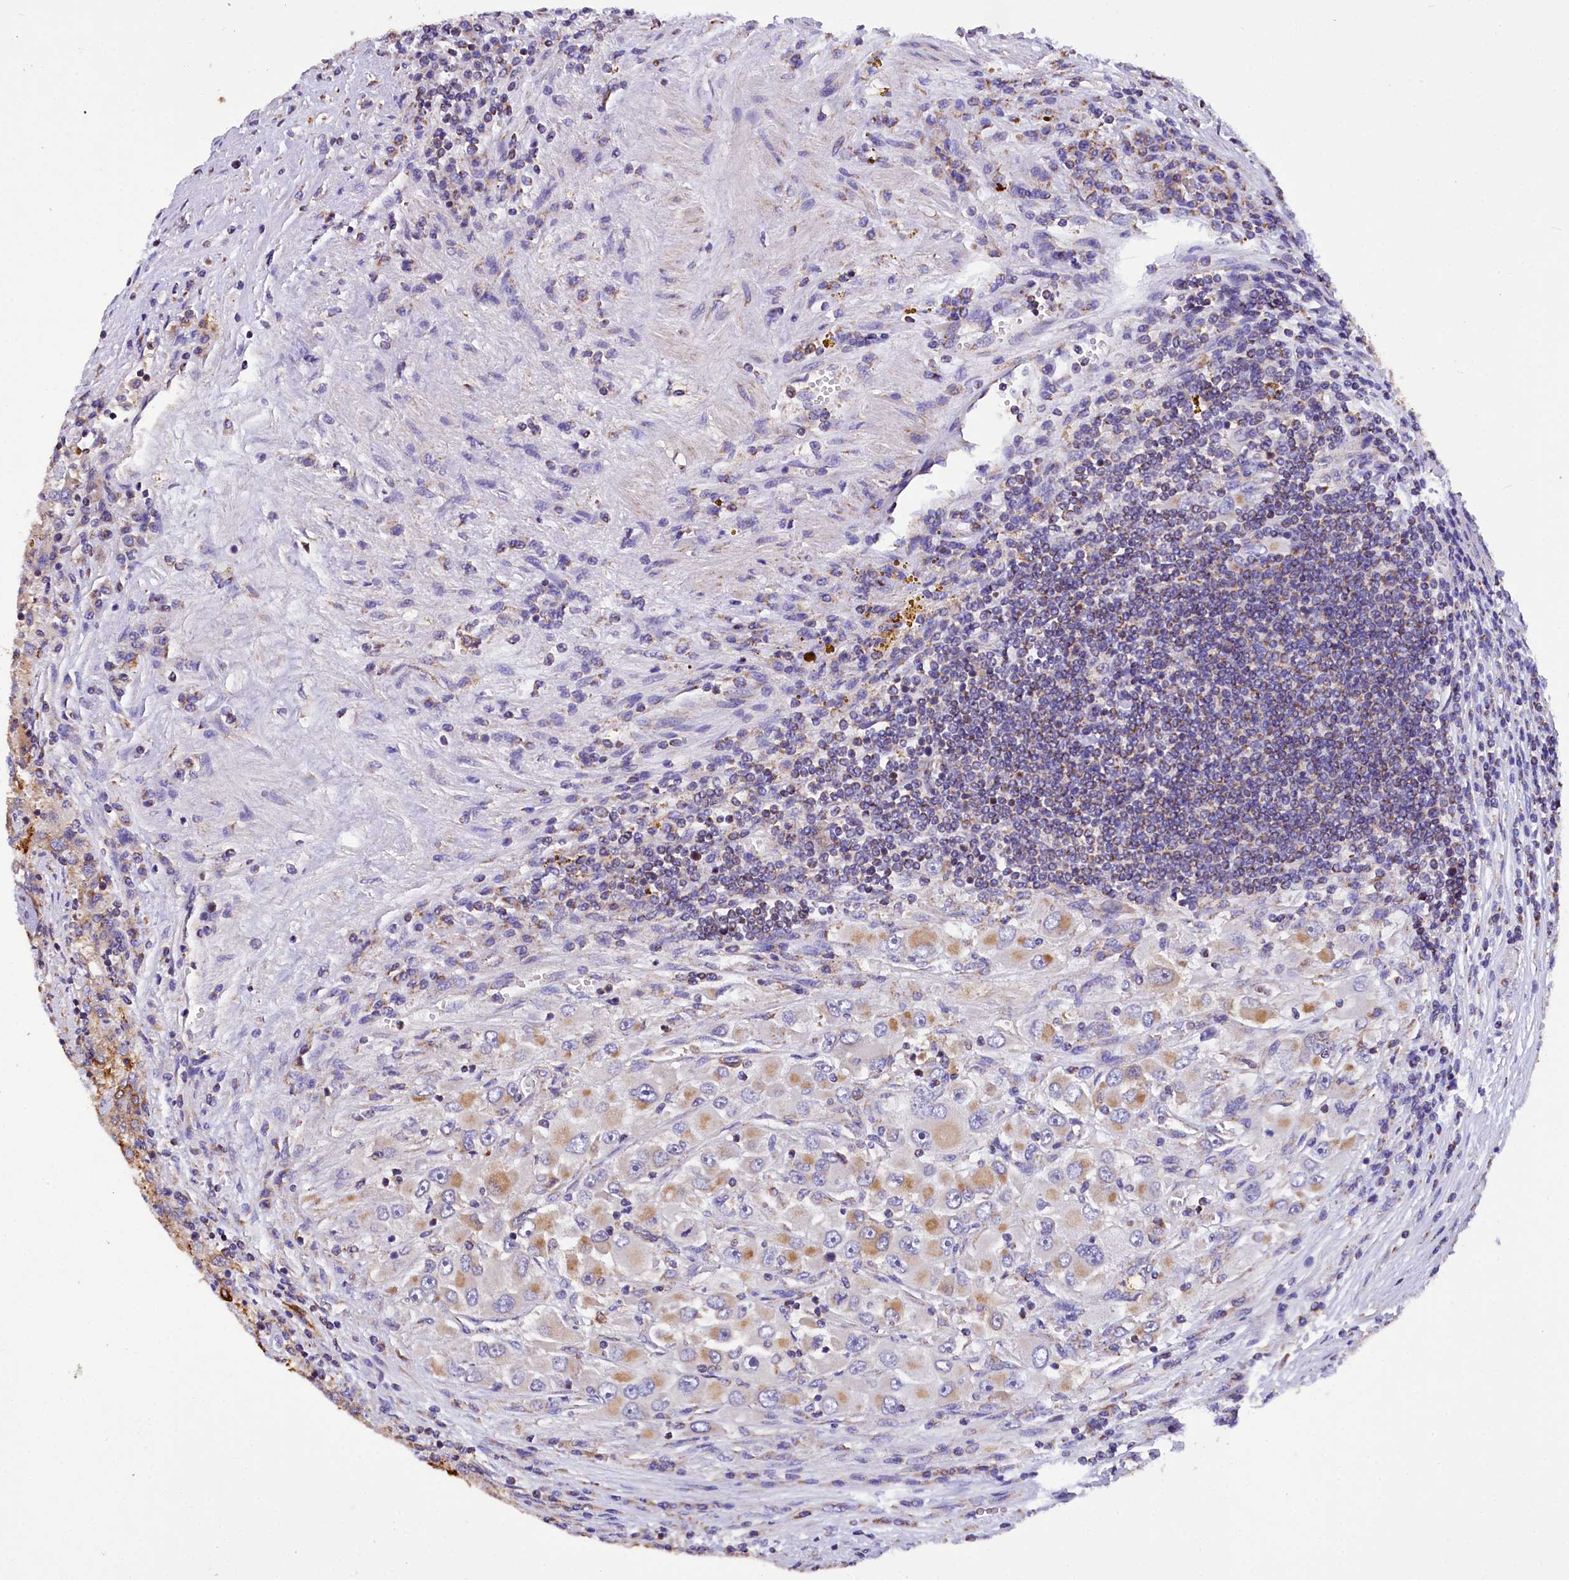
{"staining": {"intensity": "moderate", "quantity": "25%-75%", "location": "cytoplasmic/membranous"}, "tissue": "renal cancer", "cell_type": "Tumor cells", "image_type": "cancer", "snomed": [{"axis": "morphology", "description": "Adenocarcinoma, NOS"}, {"axis": "topography", "description": "Kidney"}], "caption": "DAB (3,3'-diaminobenzidine) immunohistochemical staining of human renal cancer (adenocarcinoma) shows moderate cytoplasmic/membranous protein staining in about 25%-75% of tumor cells.", "gene": "TASOR2", "patient": {"sex": "female", "age": 52}}